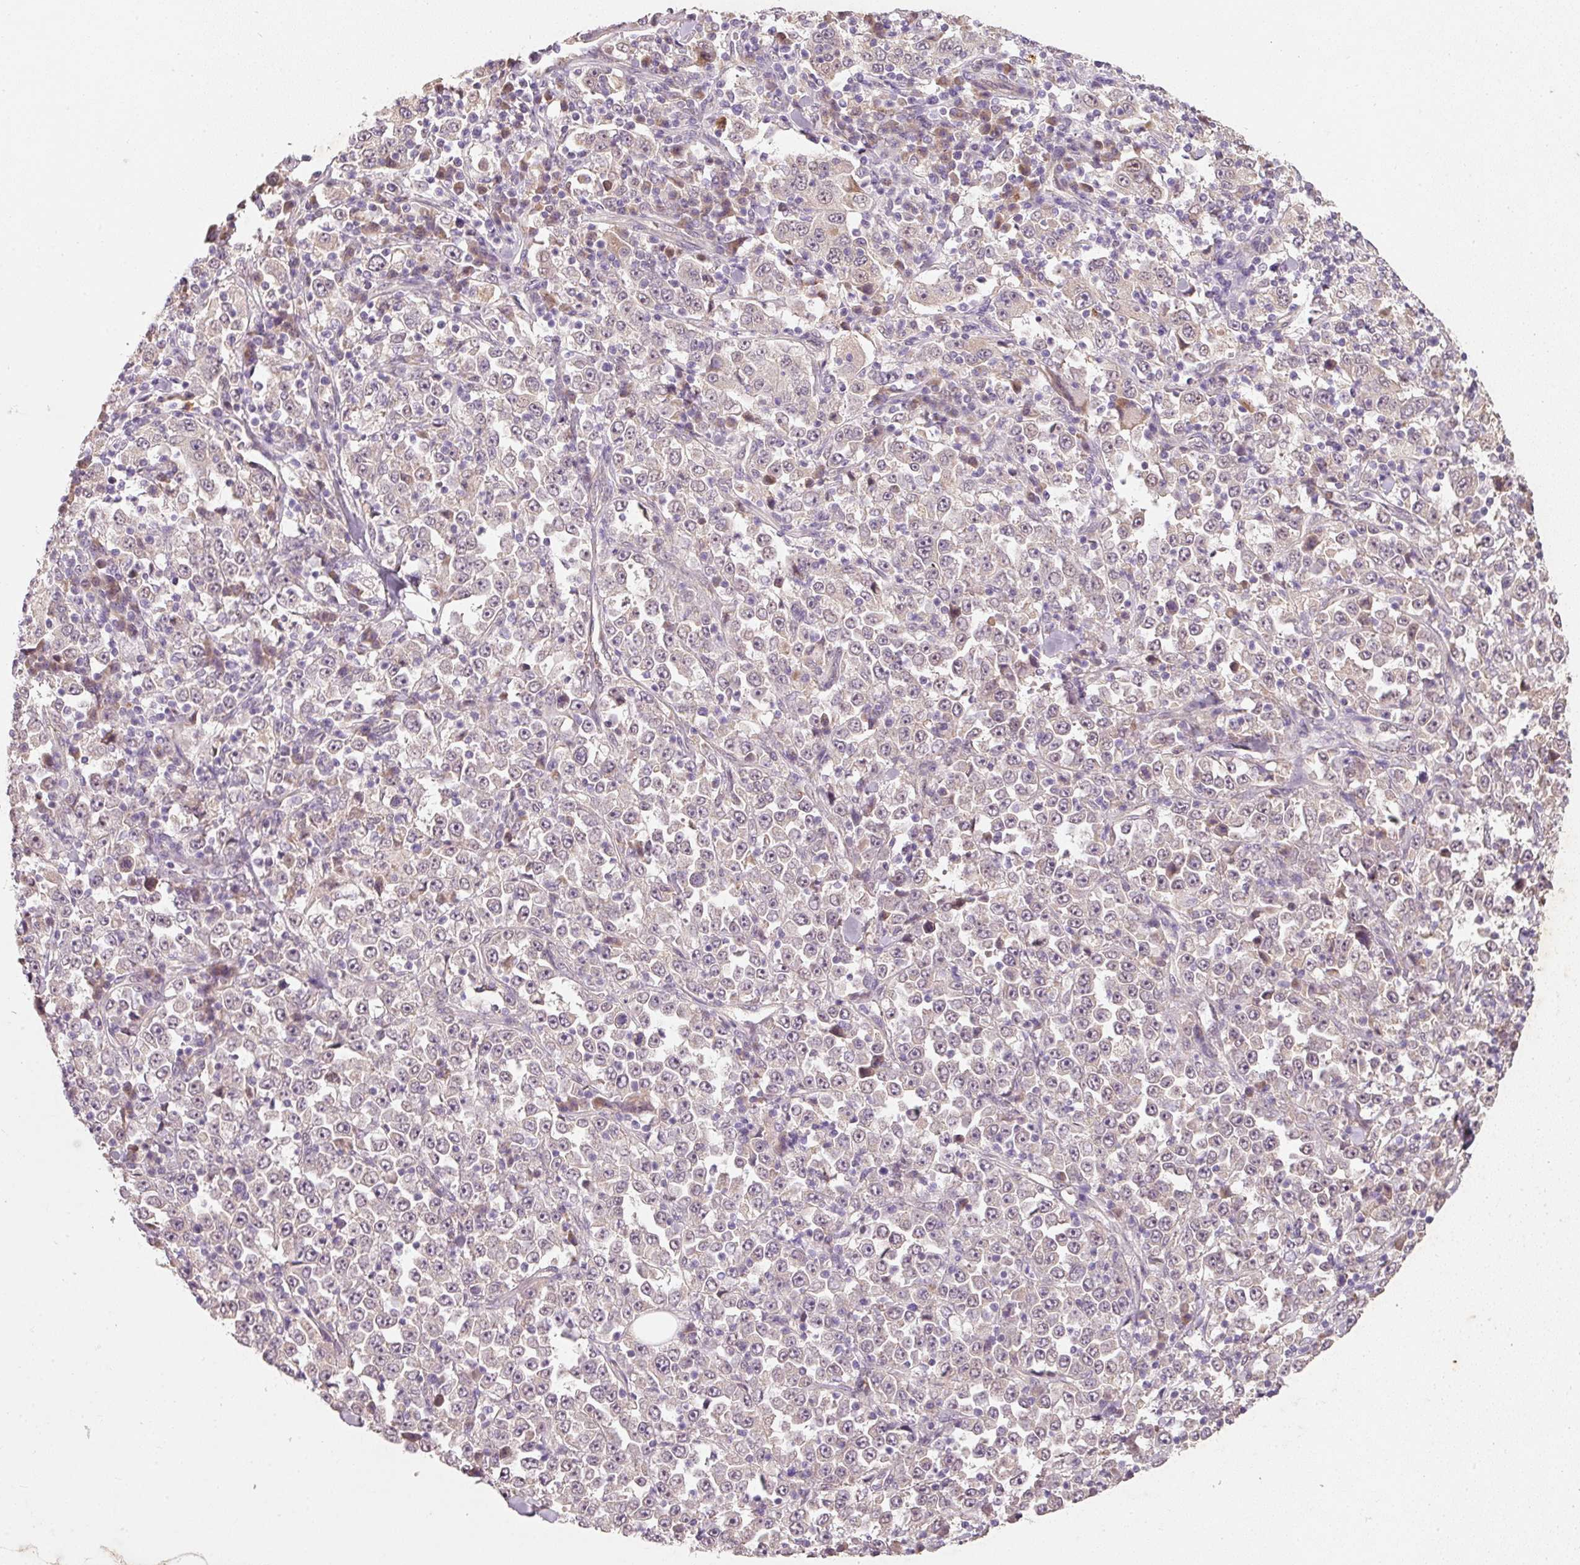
{"staining": {"intensity": "negative", "quantity": "none", "location": "none"}, "tissue": "stomach cancer", "cell_type": "Tumor cells", "image_type": "cancer", "snomed": [{"axis": "morphology", "description": "Normal tissue, NOS"}, {"axis": "morphology", "description": "Adenocarcinoma, NOS"}, {"axis": "topography", "description": "Stomach, upper"}, {"axis": "topography", "description": "Stomach"}], "caption": "Immunohistochemistry histopathology image of adenocarcinoma (stomach) stained for a protein (brown), which shows no positivity in tumor cells. (DAB (3,3'-diaminobenzidine) immunohistochemistry with hematoxylin counter stain).", "gene": "RGL2", "patient": {"sex": "male", "age": 59}}